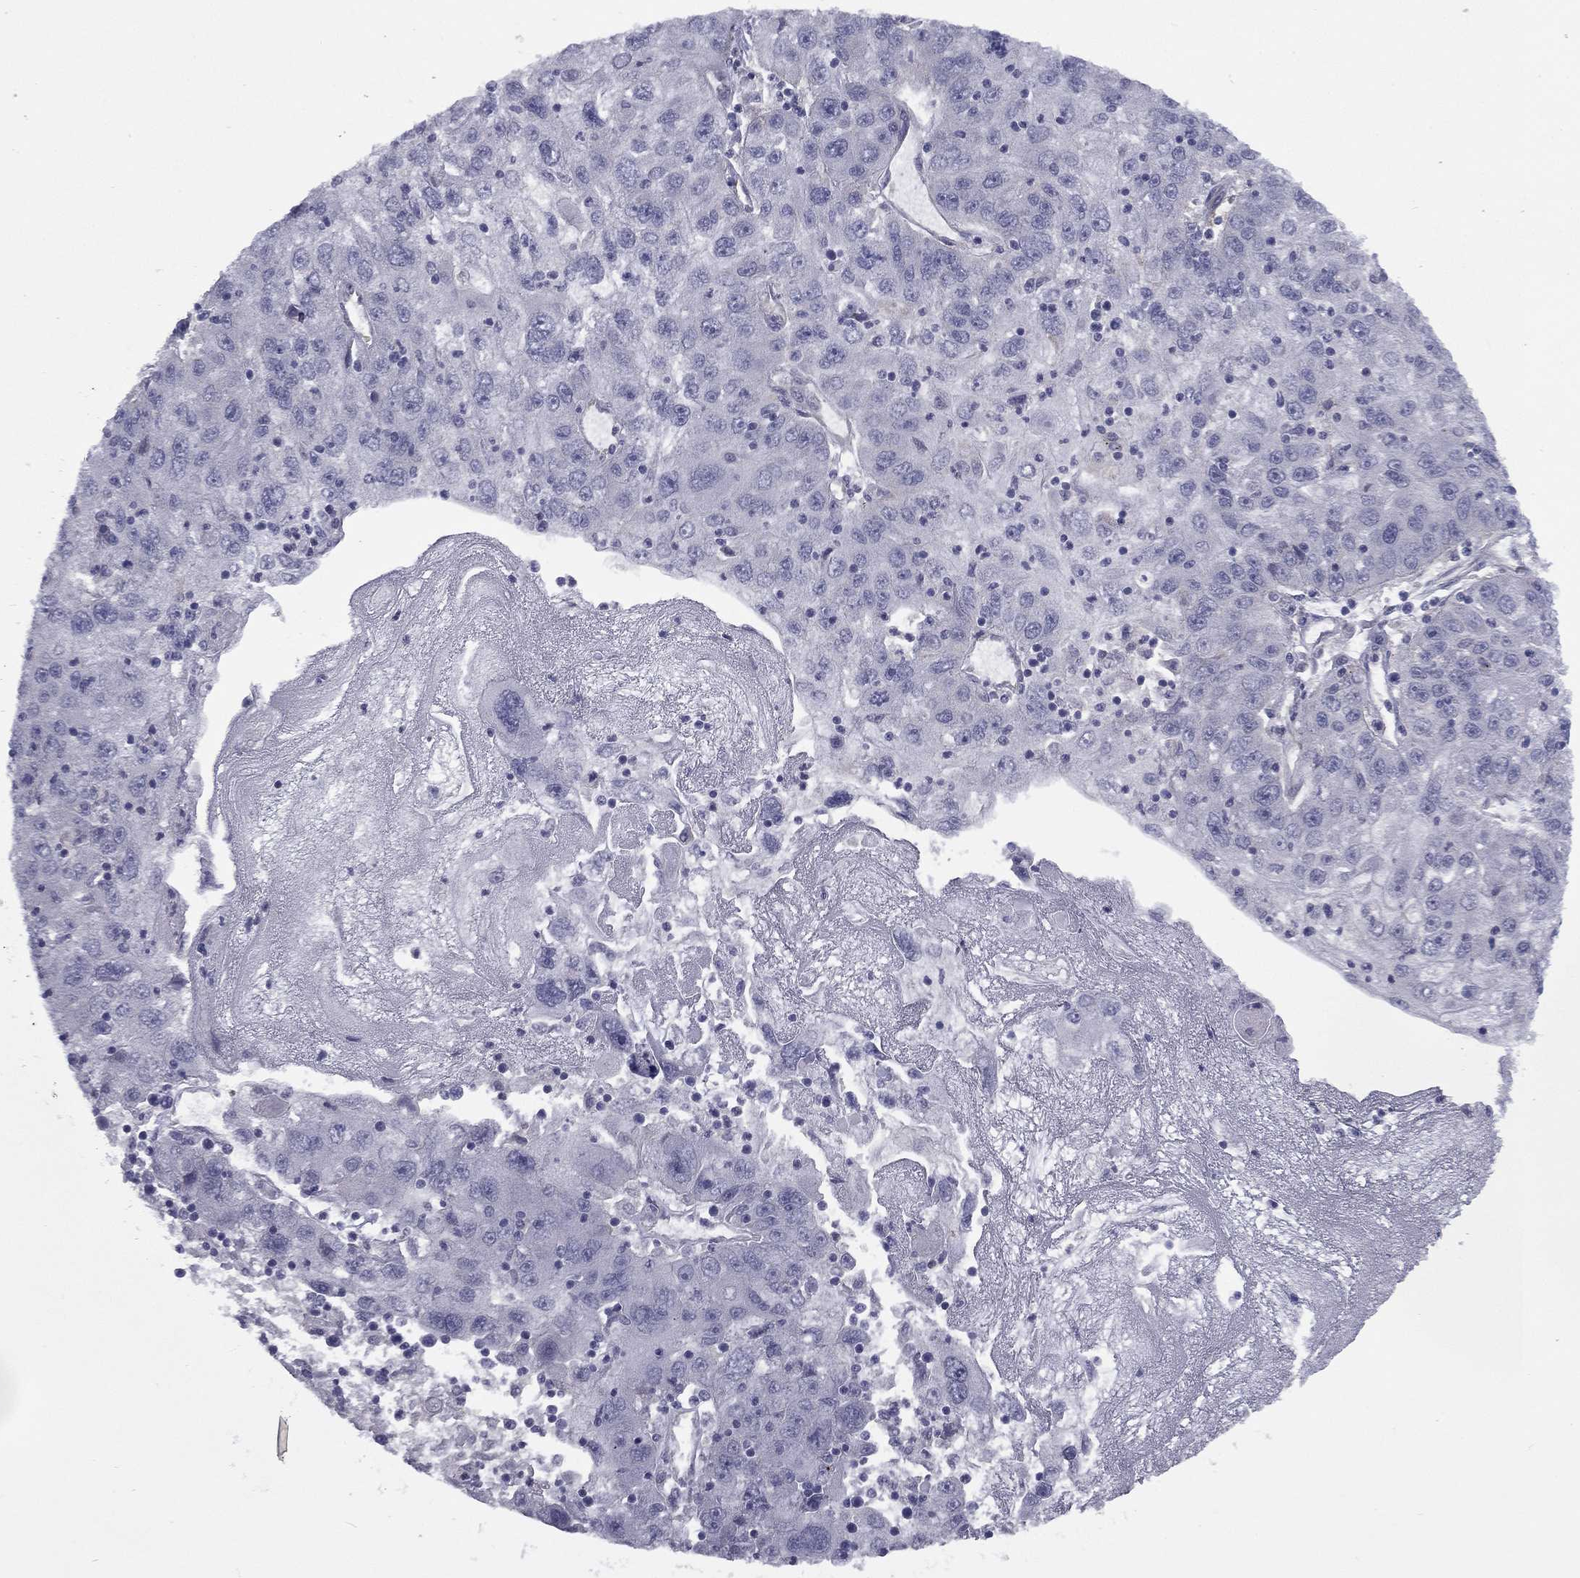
{"staining": {"intensity": "negative", "quantity": "none", "location": "none"}, "tissue": "stomach cancer", "cell_type": "Tumor cells", "image_type": "cancer", "snomed": [{"axis": "morphology", "description": "Adenocarcinoma, NOS"}, {"axis": "topography", "description": "Stomach"}], "caption": "Protein analysis of stomach cancer displays no significant staining in tumor cells.", "gene": "ACTRT2", "patient": {"sex": "male", "age": 56}}